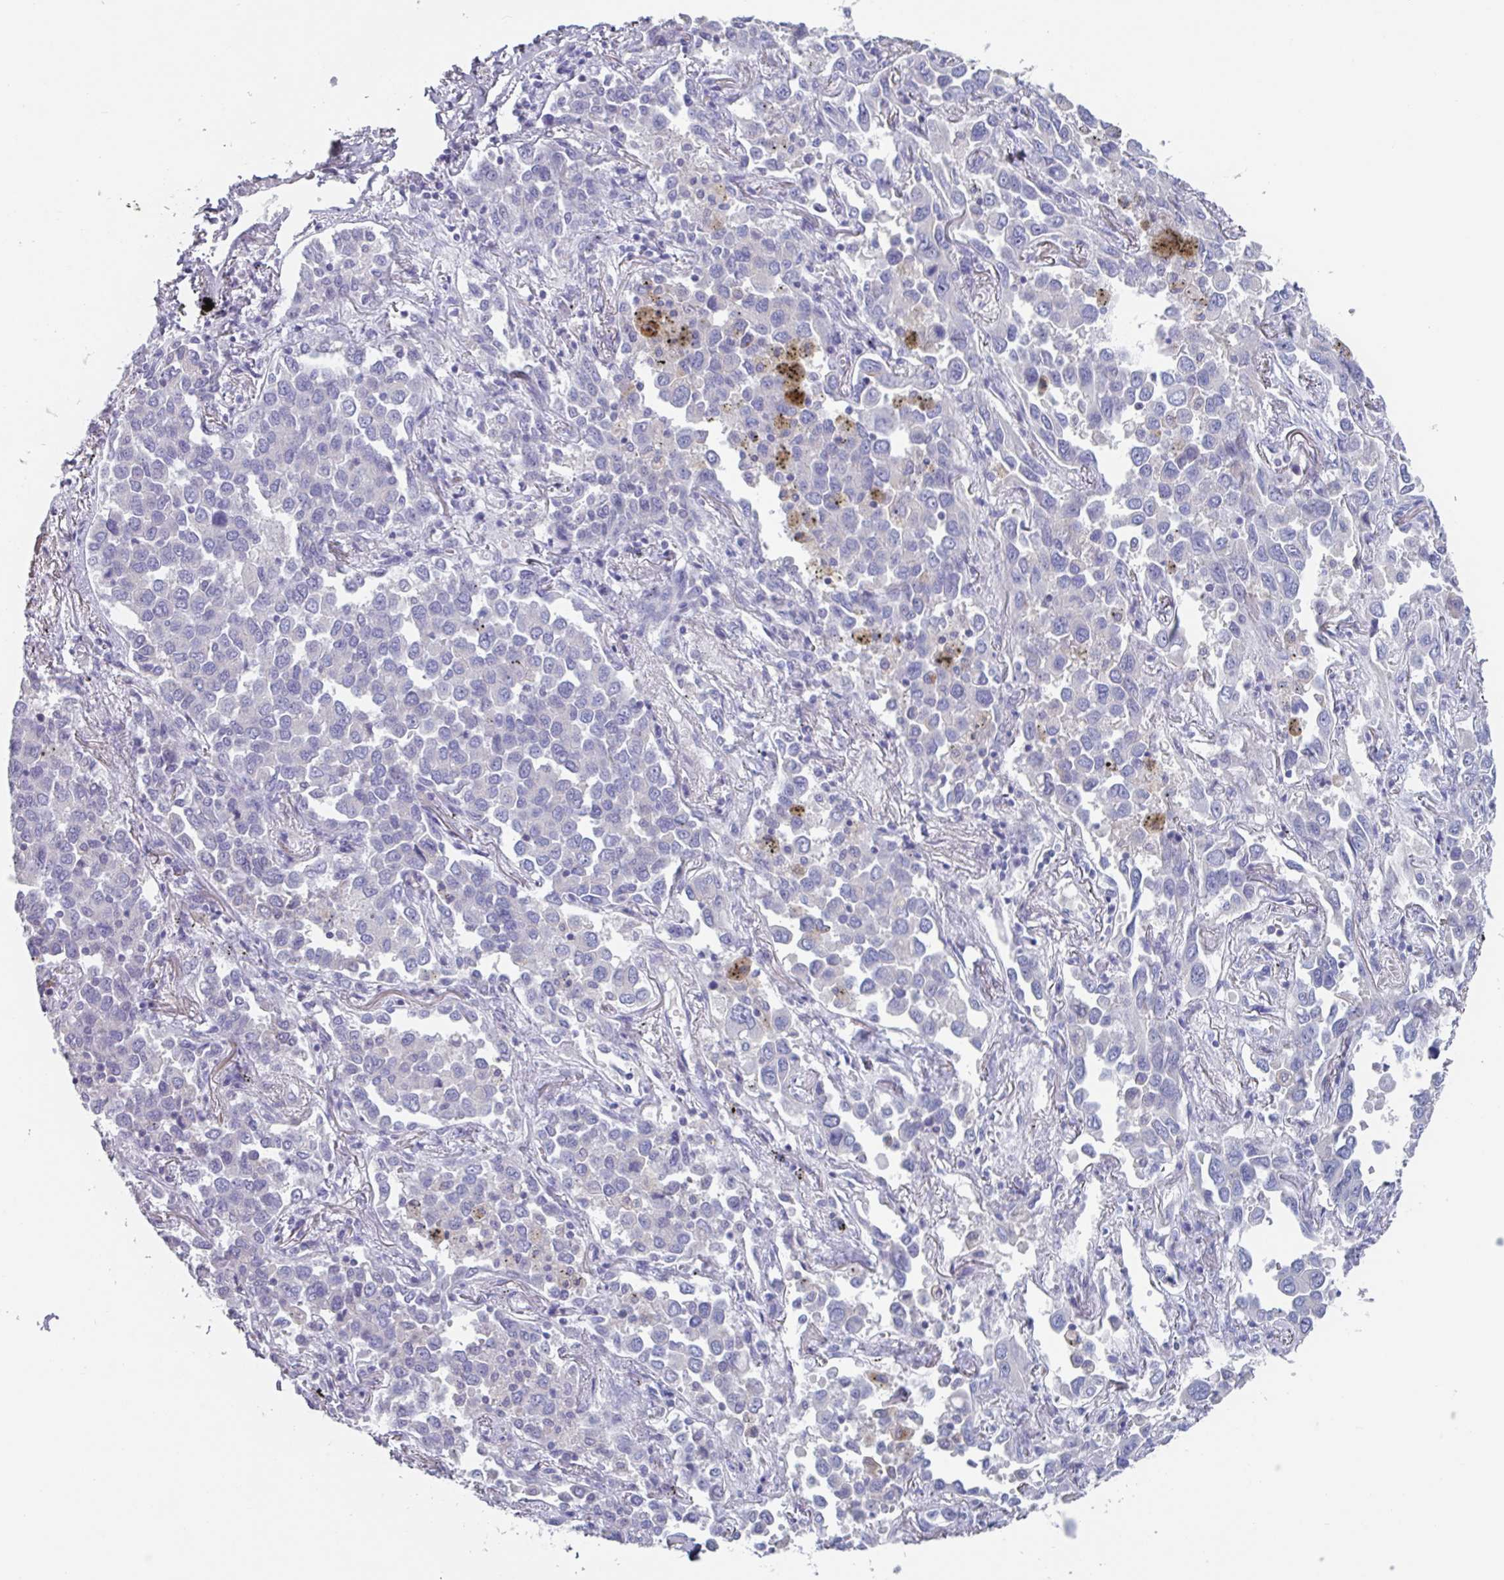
{"staining": {"intensity": "negative", "quantity": "none", "location": "none"}, "tissue": "lung cancer", "cell_type": "Tumor cells", "image_type": "cancer", "snomed": [{"axis": "morphology", "description": "Adenocarcinoma, NOS"}, {"axis": "topography", "description": "Lung"}], "caption": "Immunohistochemistry (IHC) photomicrograph of neoplastic tissue: adenocarcinoma (lung) stained with DAB shows no significant protein expression in tumor cells.", "gene": "OR2T10", "patient": {"sex": "male", "age": 67}}